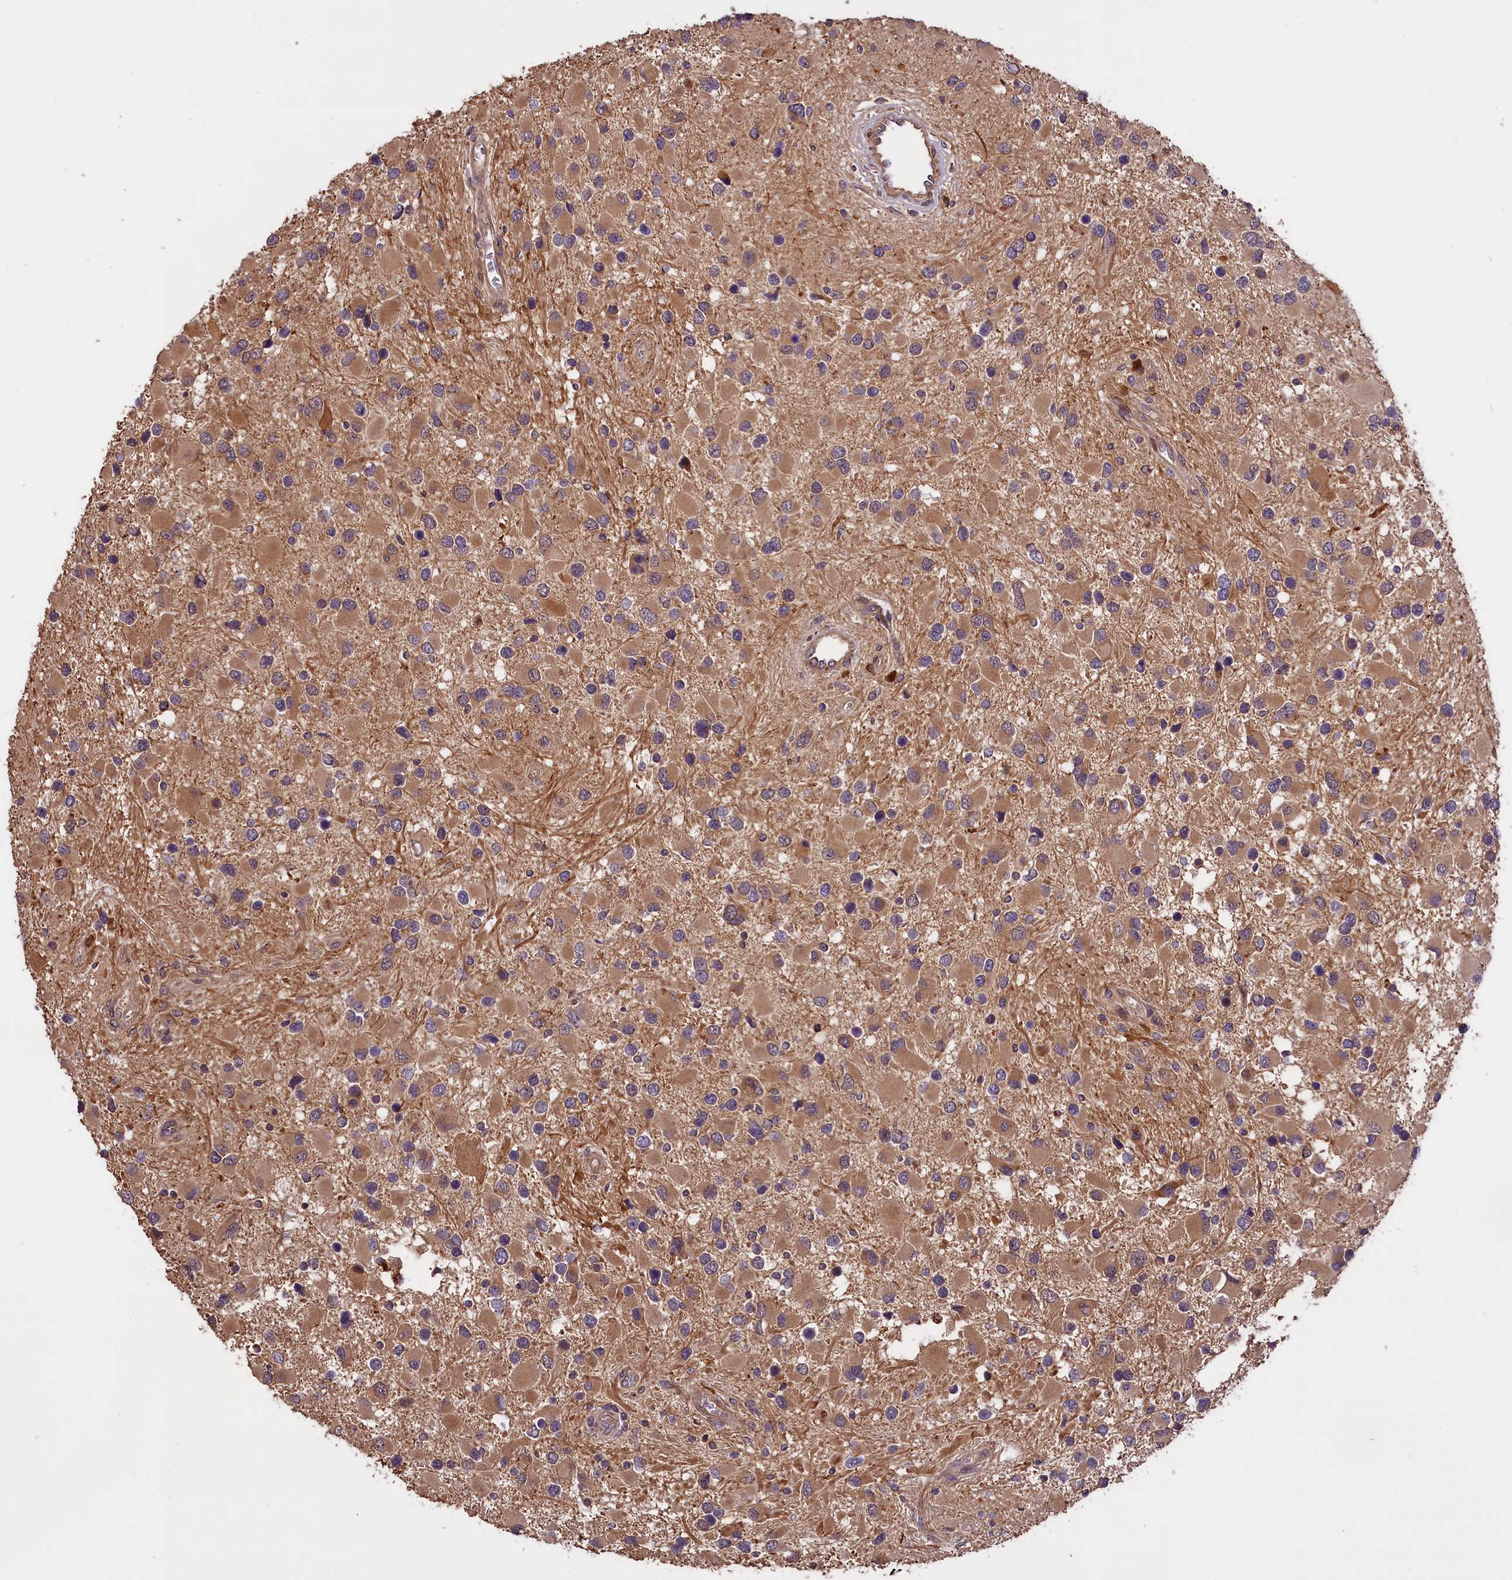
{"staining": {"intensity": "moderate", "quantity": ">75%", "location": "cytoplasmic/membranous"}, "tissue": "glioma", "cell_type": "Tumor cells", "image_type": "cancer", "snomed": [{"axis": "morphology", "description": "Glioma, malignant, High grade"}, {"axis": "topography", "description": "Brain"}], "caption": "High-grade glioma (malignant) tissue shows moderate cytoplasmic/membranous expression in approximately >75% of tumor cells, visualized by immunohistochemistry.", "gene": "SETD6", "patient": {"sex": "male", "age": 53}}